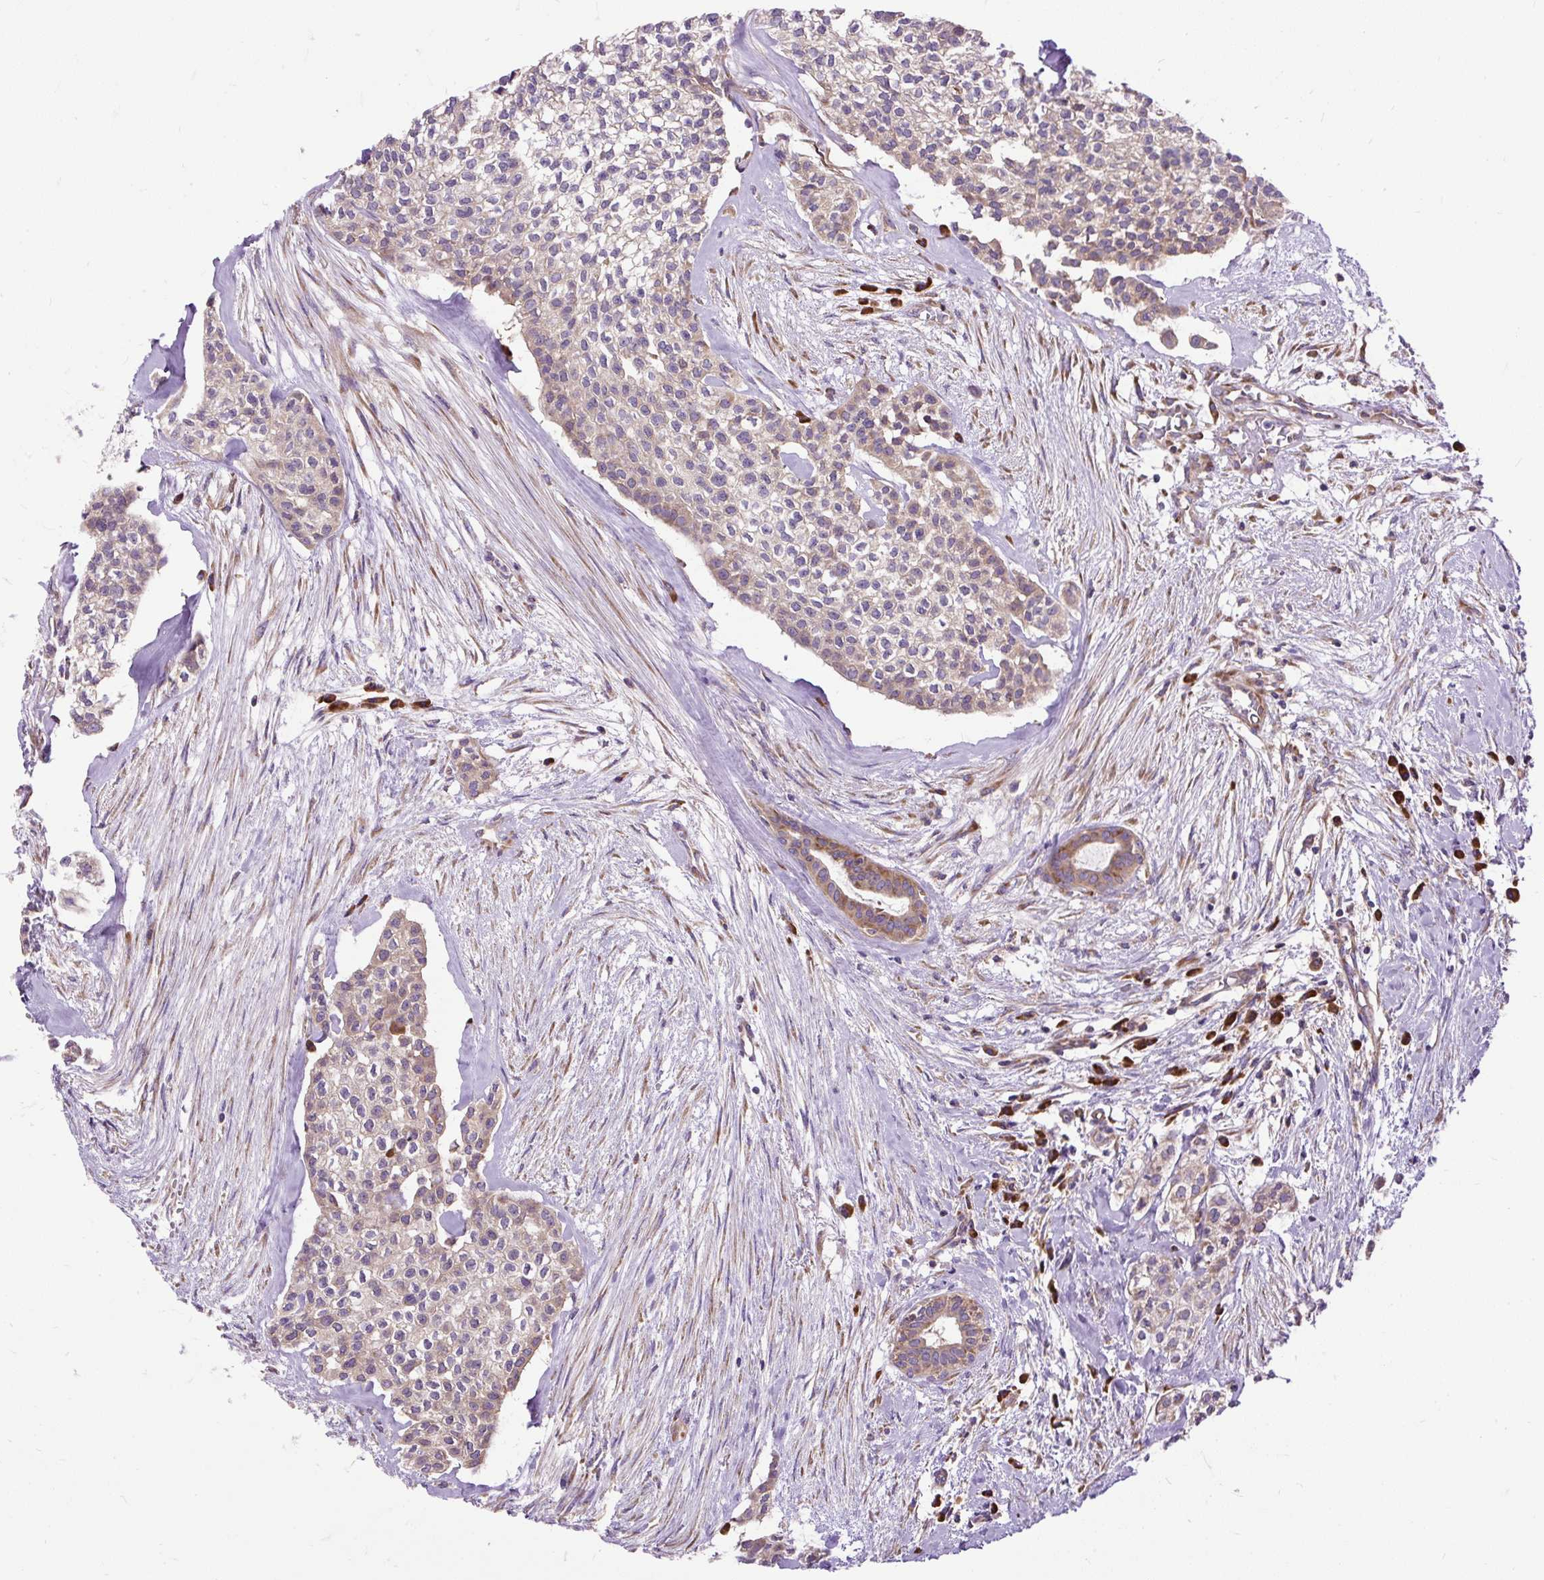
{"staining": {"intensity": "weak", "quantity": ">75%", "location": "cytoplasmic/membranous"}, "tissue": "head and neck cancer", "cell_type": "Tumor cells", "image_type": "cancer", "snomed": [{"axis": "morphology", "description": "Adenocarcinoma, NOS"}, {"axis": "topography", "description": "Head-Neck"}], "caption": "This photomicrograph reveals immunohistochemistry (IHC) staining of human head and neck cancer, with low weak cytoplasmic/membranous expression in approximately >75% of tumor cells.", "gene": "RPS5", "patient": {"sex": "male", "age": 81}}